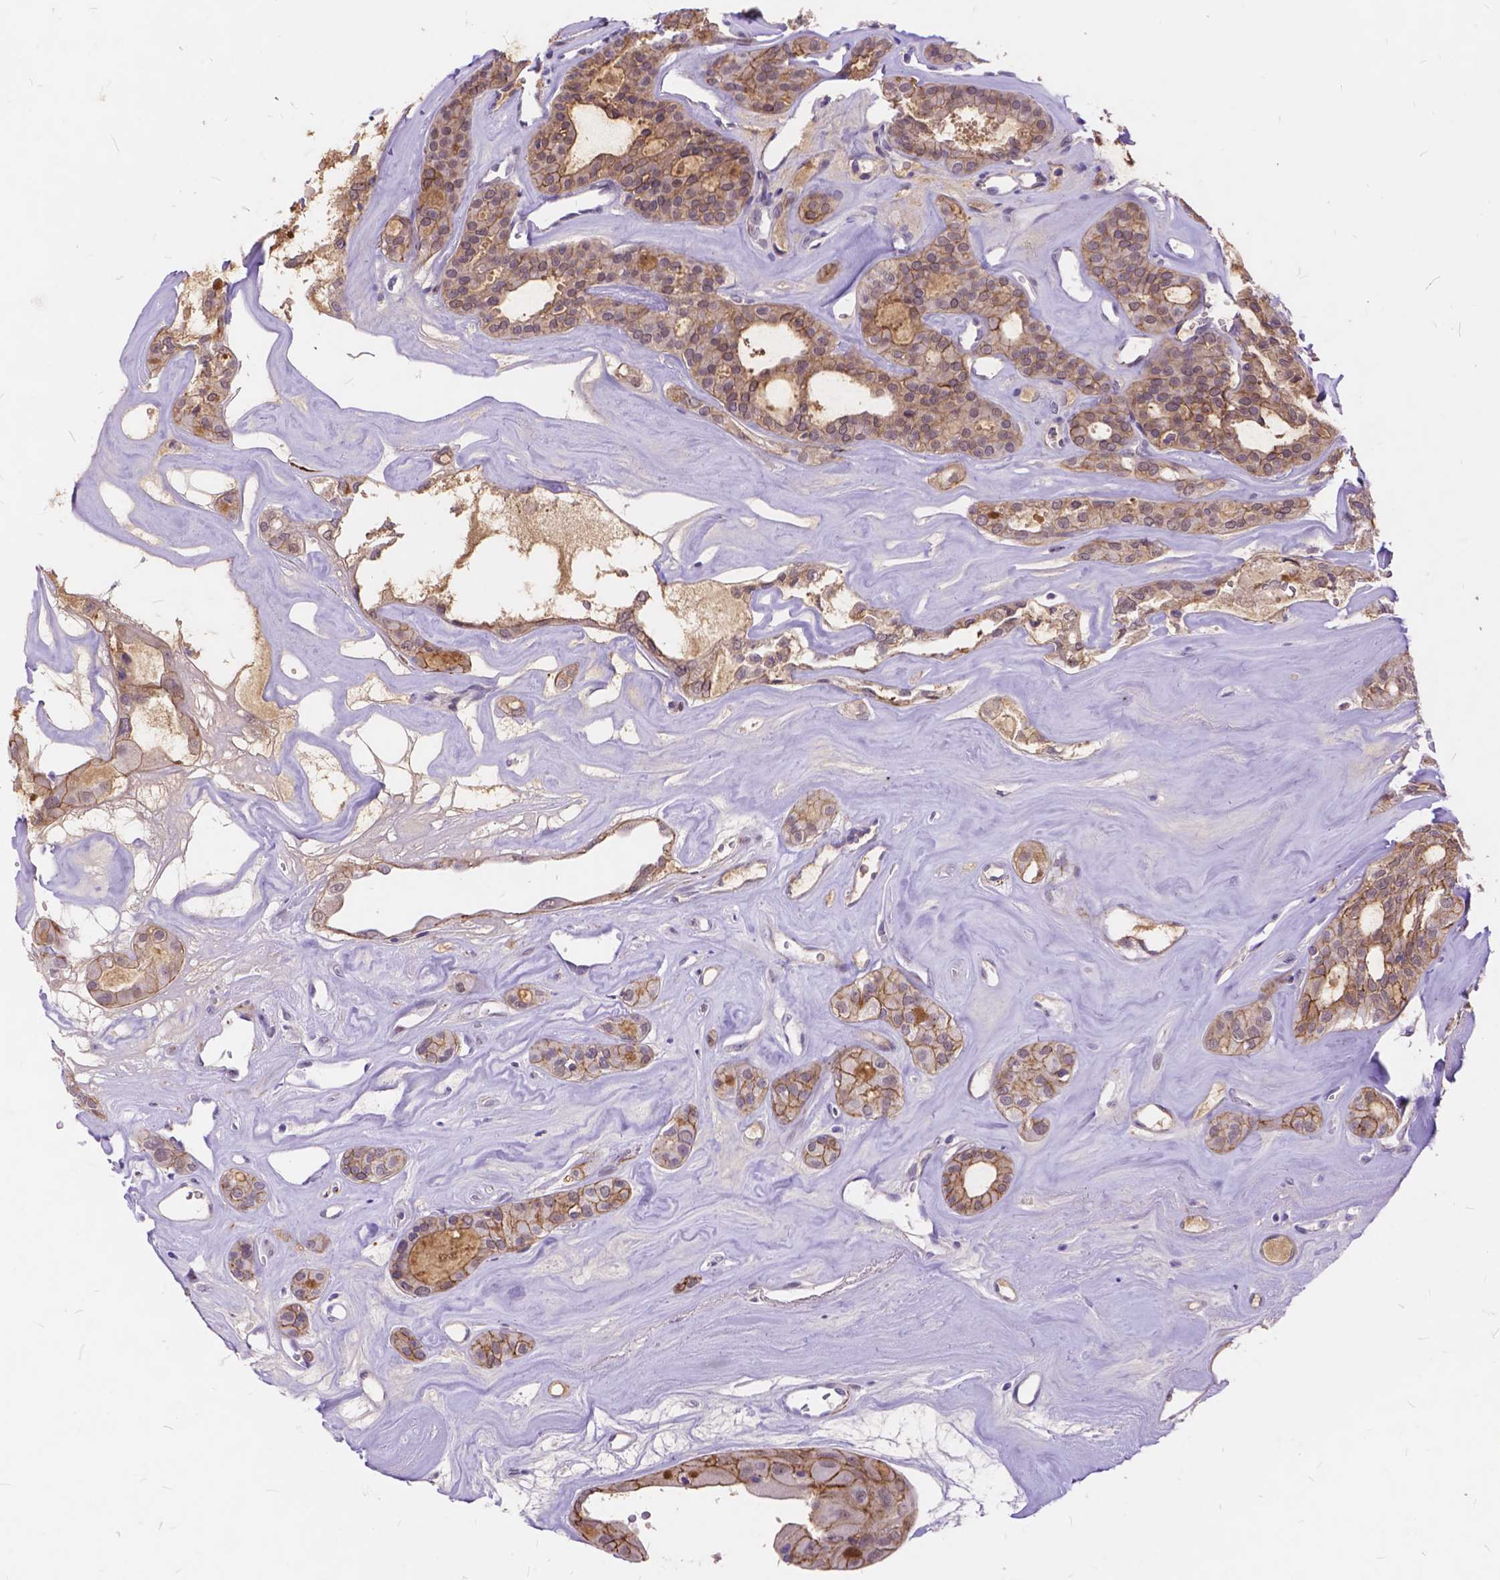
{"staining": {"intensity": "moderate", "quantity": ">75%", "location": "cytoplasmic/membranous"}, "tissue": "thyroid cancer", "cell_type": "Tumor cells", "image_type": "cancer", "snomed": [{"axis": "morphology", "description": "Follicular adenoma carcinoma, NOS"}, {"axis": "topography", "description": "Thyroid gland"}], "caption": "This micrograph exhibits thyroid follicular adenoma carcinoma stained with immunohistochemistry to label a protein in brown. The cytoplasmic/membranous of tumor cells show moderate positivity for the protein. Nuclei are counter-stained blue.", "gene": "MAN2C1", "patient": {"sex": "male", "age": 75}}